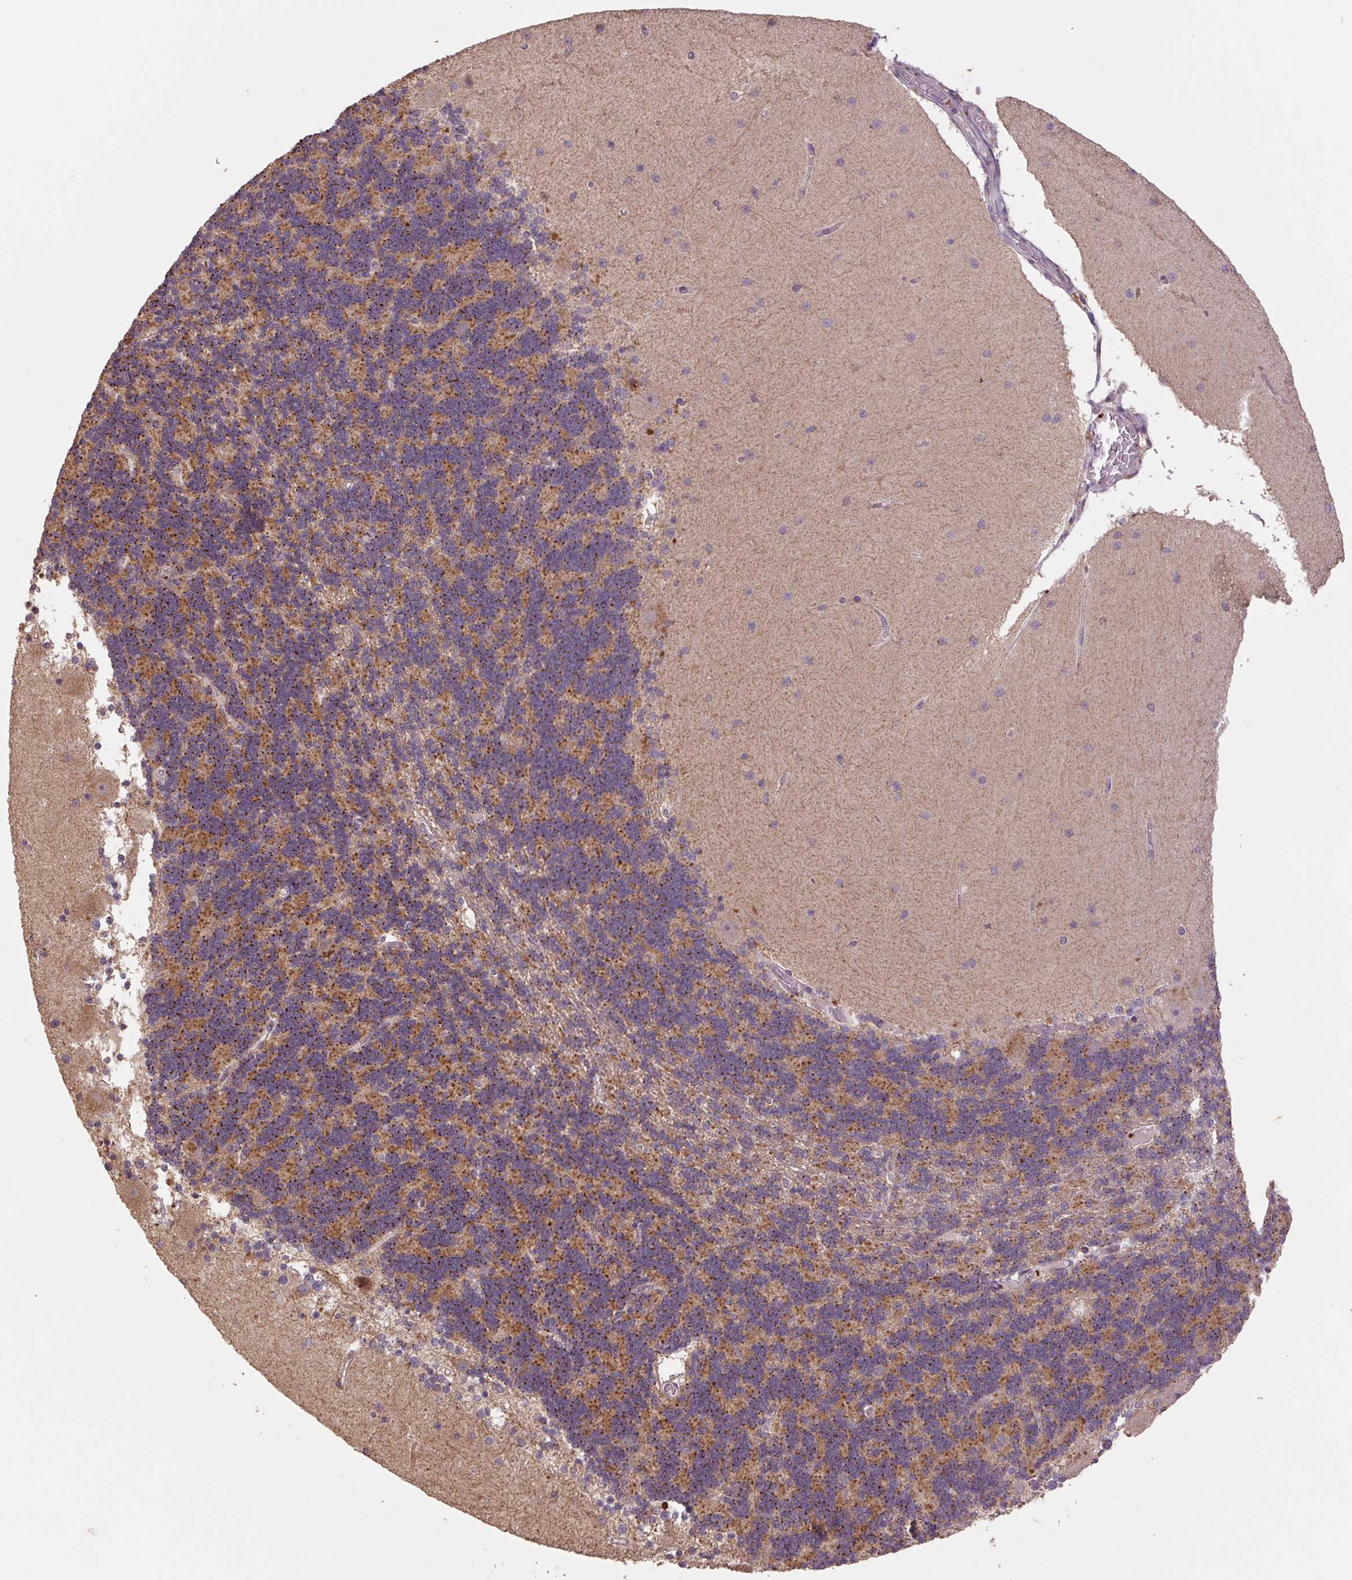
{"staining": {"intensity": "moderate", "quantity": "25%-75%", "location": "cytoplasmic/membranous"}, "tissue": "cerebellum", "cell_type": "Cells in granular layer", "image_type": "normal", "snomed": [{"axis": "morphology", "description": "Normal tissue, NOS"}, {"axis": "topography", "description": "Cerebellum"}], "caption": "Cerebellum stained with a brown dye demonstrates moderate cytoplasmic/membranous positive positivity in about 25%-75% of cells in granular layer.", "gene": "TMEM160", "patient": {"sex": "female", "age": 54}}